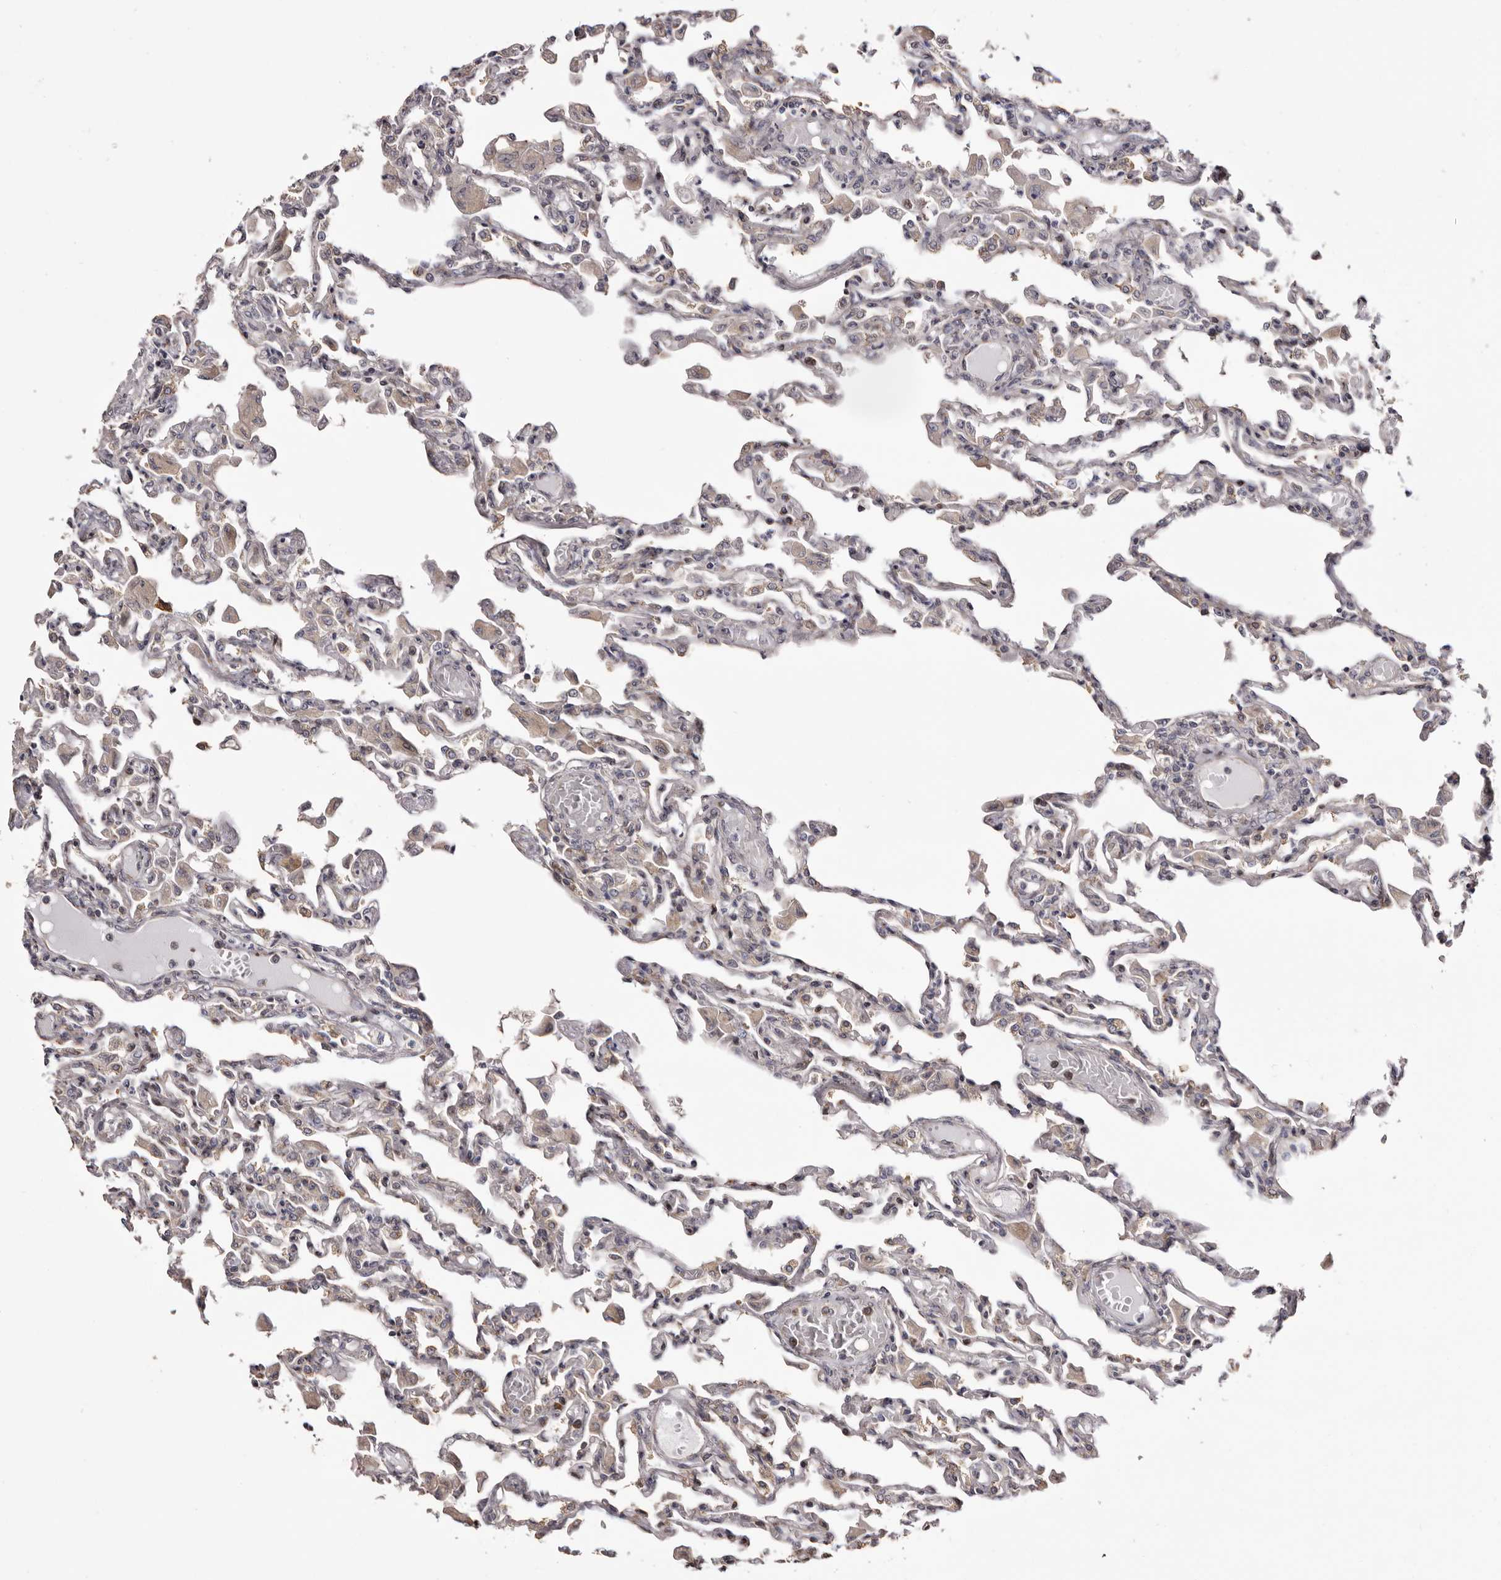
{"staining": {"intensity": "weak", "quantity": "25%-75%", "location": "cytoplasmic/membranous"}, "tissue": "lung", "cell_type": "Alveolar cells", "image_type": "normal", "snomed": [{"axis": "morphology", "description": "Normal tissue, NOS"}, {"axis": "topography", "description": "Bronchus"}, {"axis": "topography", "description": "Lung"}], "caption": "Alveolar cells exhibit low levels of weak cytoplasmic/membranous positivity in about 25%-75% of cells in benign lung. The staining is performed using DAB (3,3'-diaminobenzidine) brown chromogen to label protein expression. The nuclei are counter-stained blue using hematoxylin.", "gene": "PIGX", "patient": {"sex": "female", "age": 49}}